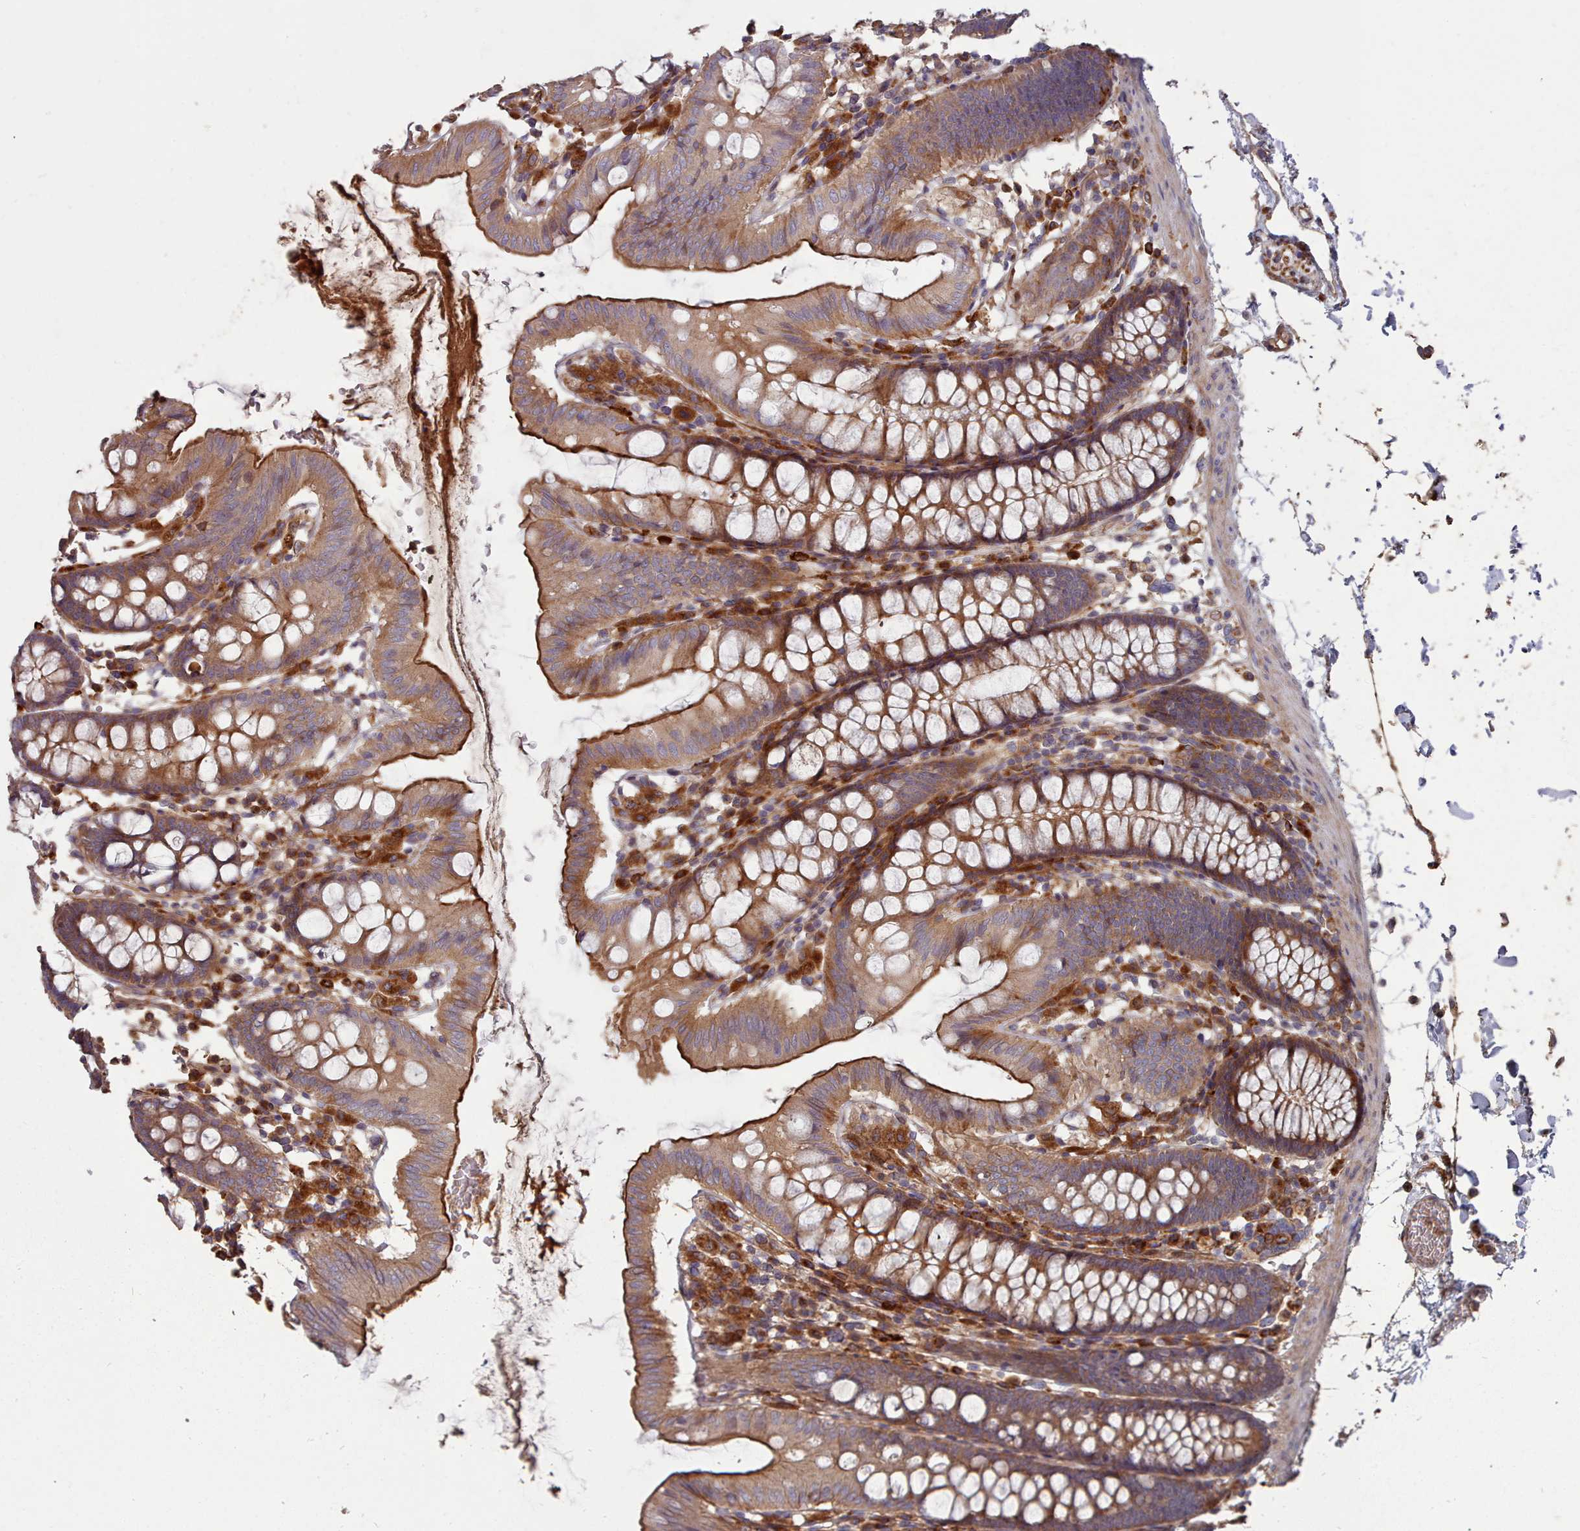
{"staining": {"intensity": "moderate", "quantity": ">75%", "location": "cytoplasmic/membranous"}, "tissue": "colon", "cell_type": "Endothelial cells", "image_type": "normal", "snomed": [{"axis": "morphology", "description": "Normal tissue, NOS"}, {"axis": "topography", "description": "Colon"}], "caption": "Endothelial cells exhibit moderate cytoplasmic/membranous positivity in approximately >75% of cells in benign colon.", "gene": "THSD7B", "patient": {"sex": "male", "age": 75}}